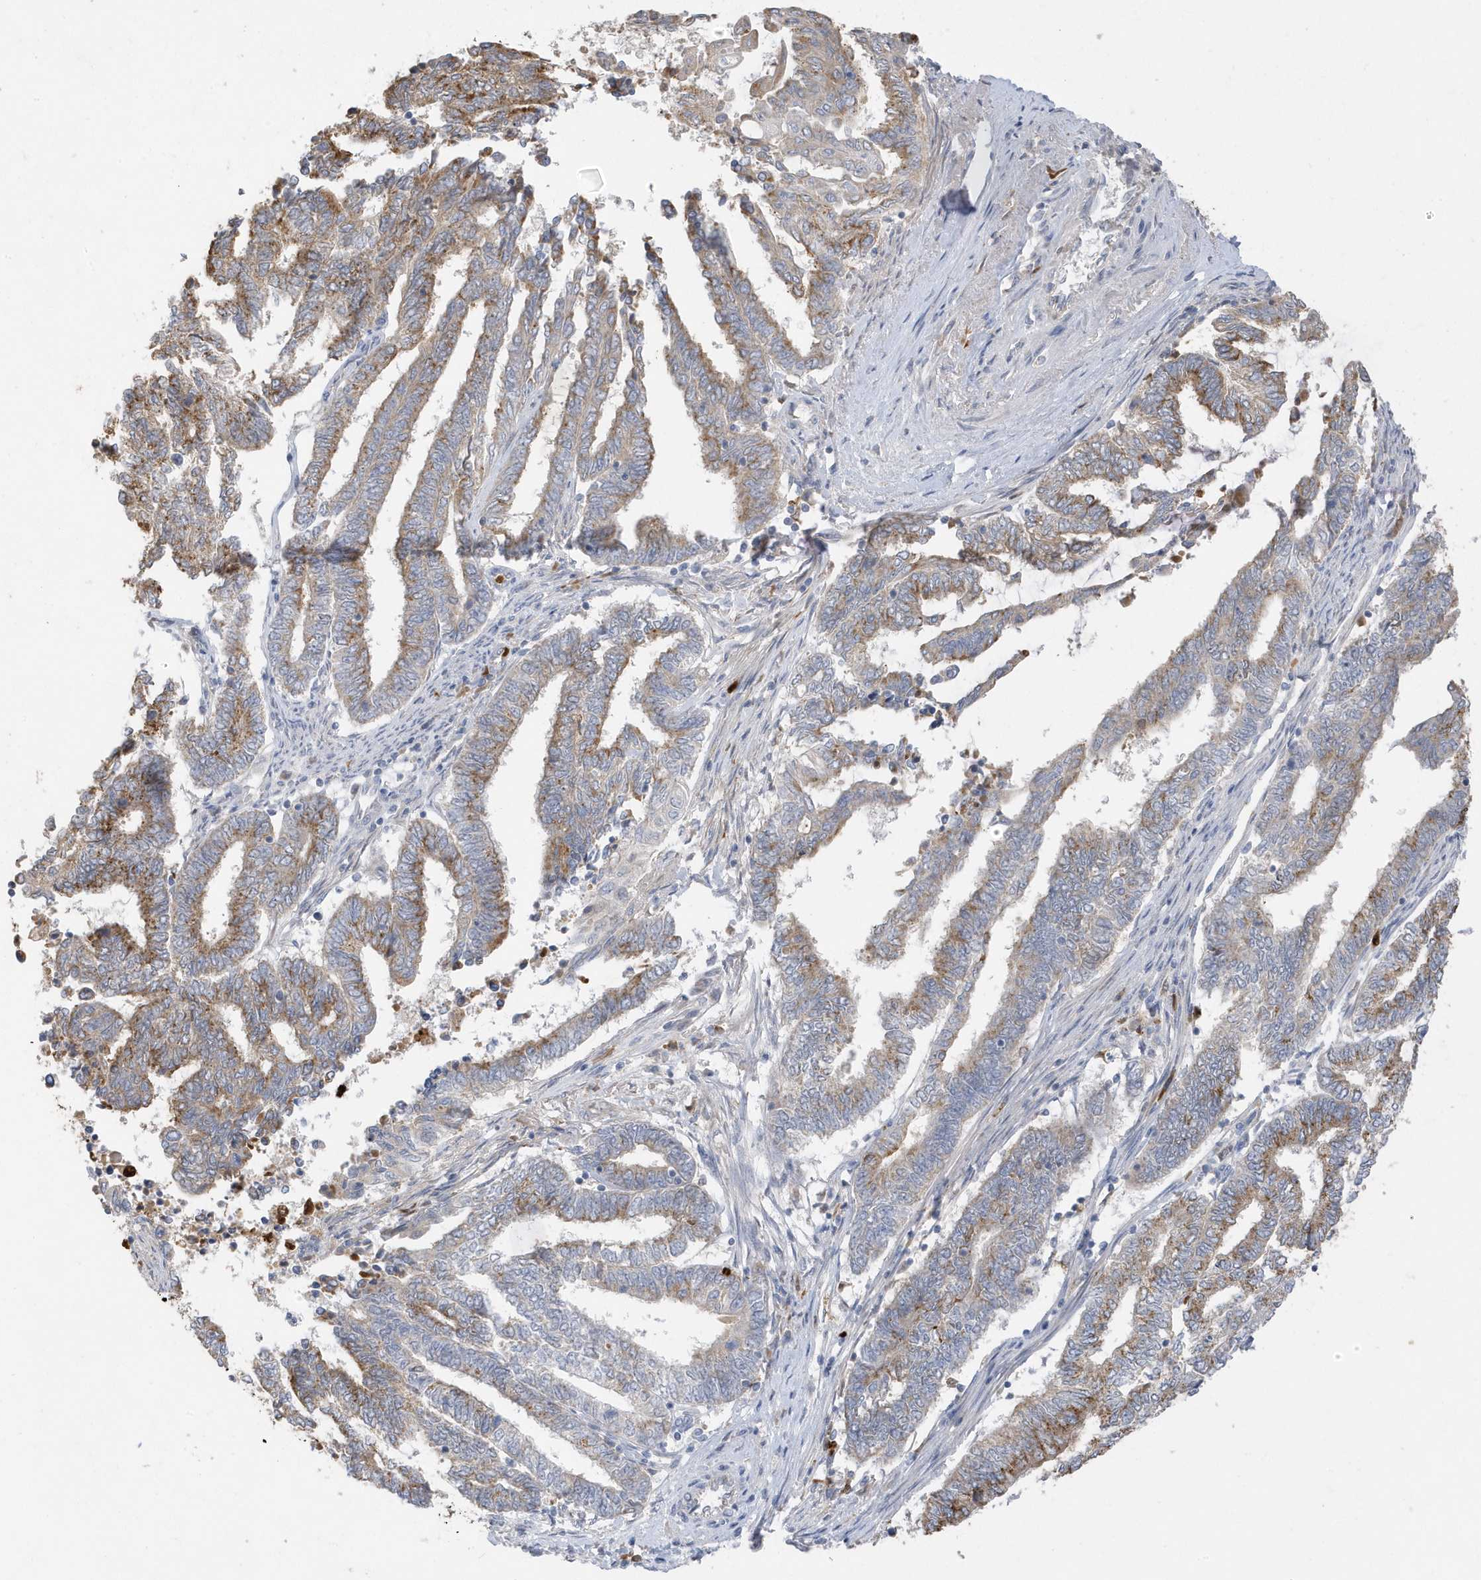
{"staining": {"intensity": "moderate", "quantity": ">75%", "location": "cytoplasmic/membranous"}, "tissue": "endometrial cancer", "cell_type": "Tumor cells", "image_type": "cancer", "snomed": [{"axis": "morphology", "description": "Adenocarcinoma, NOS"}, {"axis": "topography", "description": "Uterus"}, {"axis": "topography", "description": "Endometrium"}], "caption": "High-magnification brightfield microscopy of adenocarcinoma (endometrial) stained with DAB (brown) and counterstained with hematoxylin (blue). tumor cells exhibit moderate cytoplasmic/membranous expression is appreciated in about>75% of cells.", "gene": "DPP9", "patient": {"sex": "female", "age": 70}}